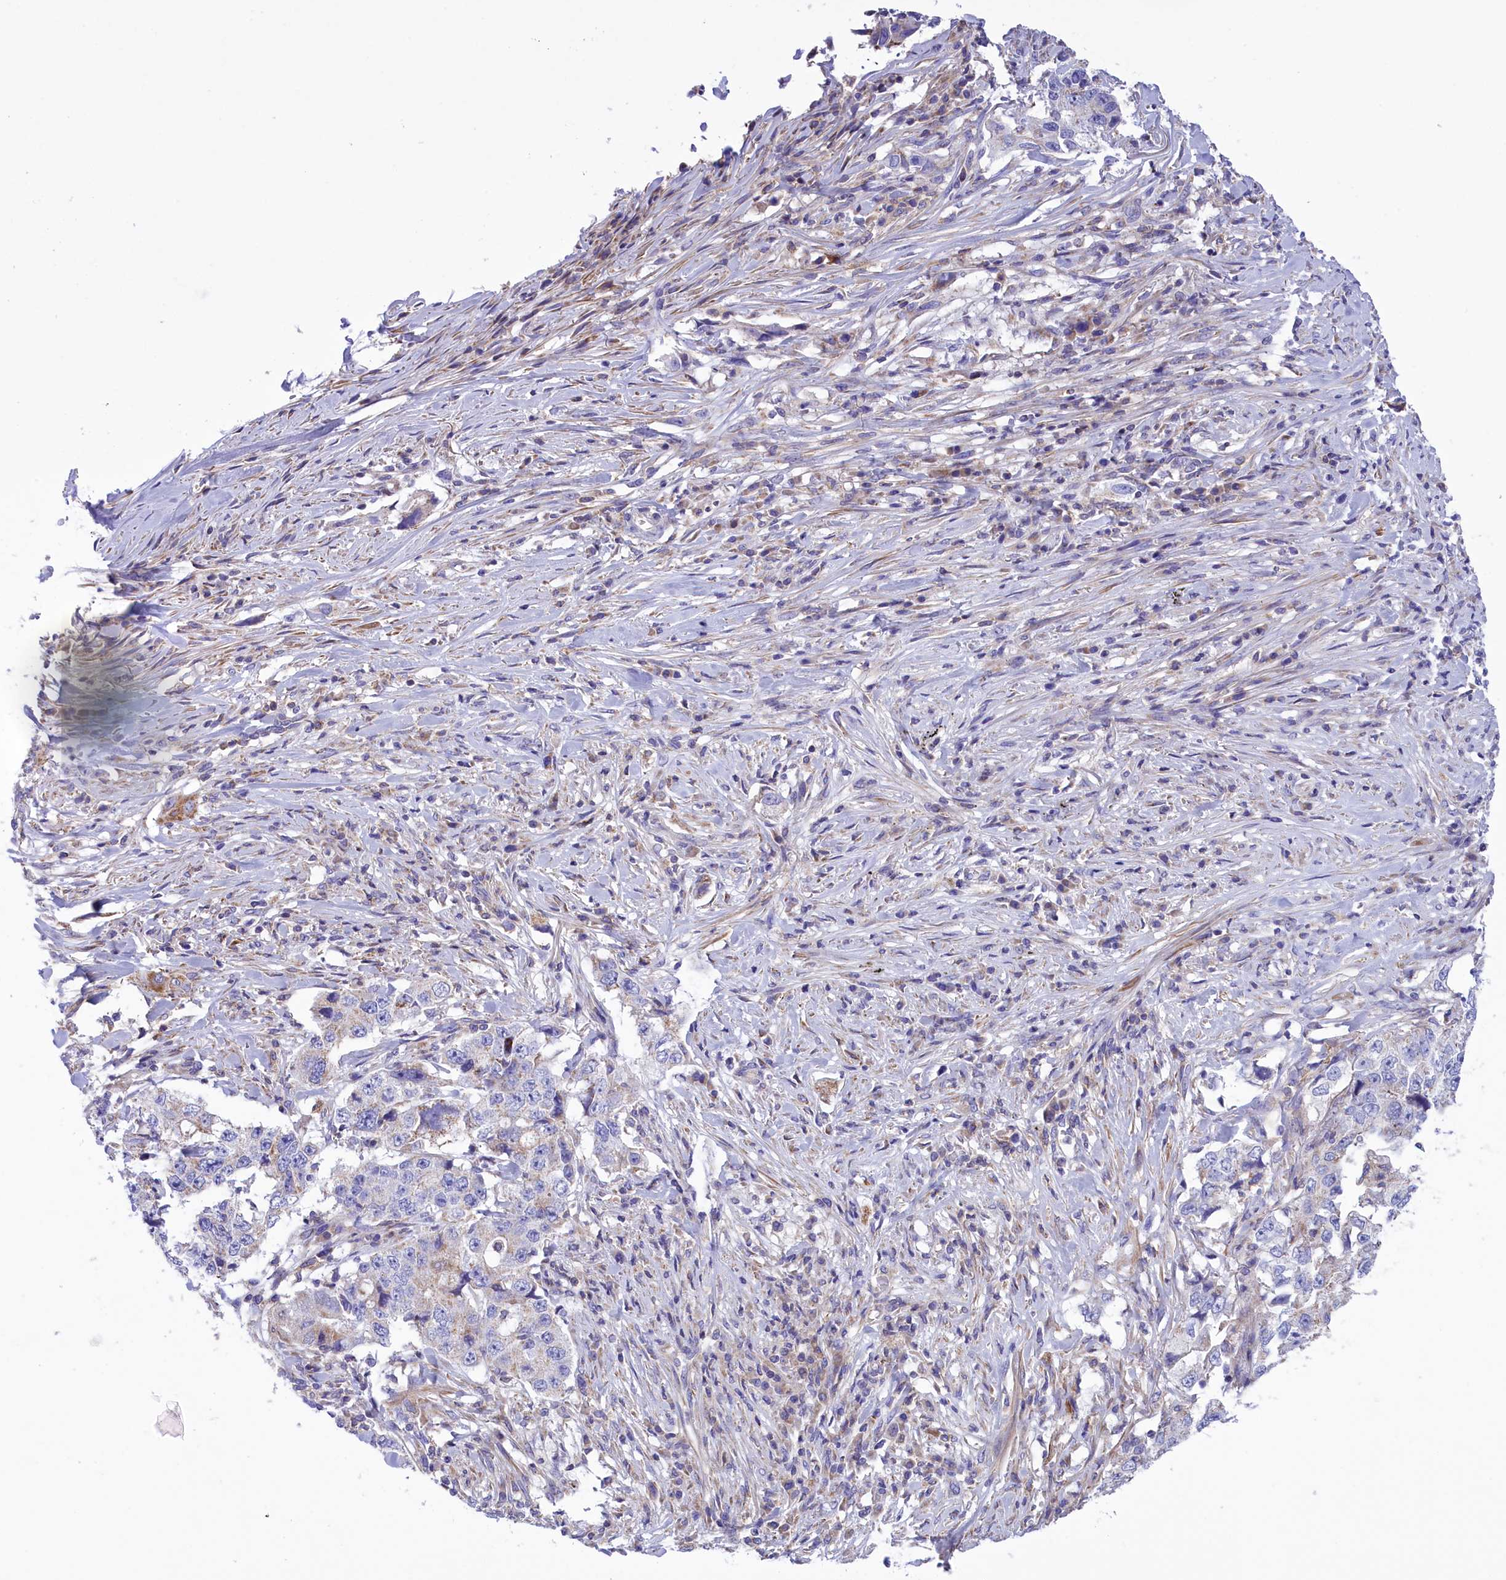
{"staining": {"intensity": "negative", "quantity": "none", "location": "none"}, "tissue": "lung cancer", "cell_type": "Tumor cells", "image_type": "cancer", "snomed": [{"axis": "morphology", "description": "Adenocarcinoma, NOS"}, {"axis": "topography", "description": "Lung"}], "caption": "Tumor cells are negative for brown protein staining in lung cancer (adenocarcinoma). (Brightfield microscopy of DAB IHC at high magnification).", "gene": "CORO7-PAM16", "patient": {"sex": "female", "age": 51}}